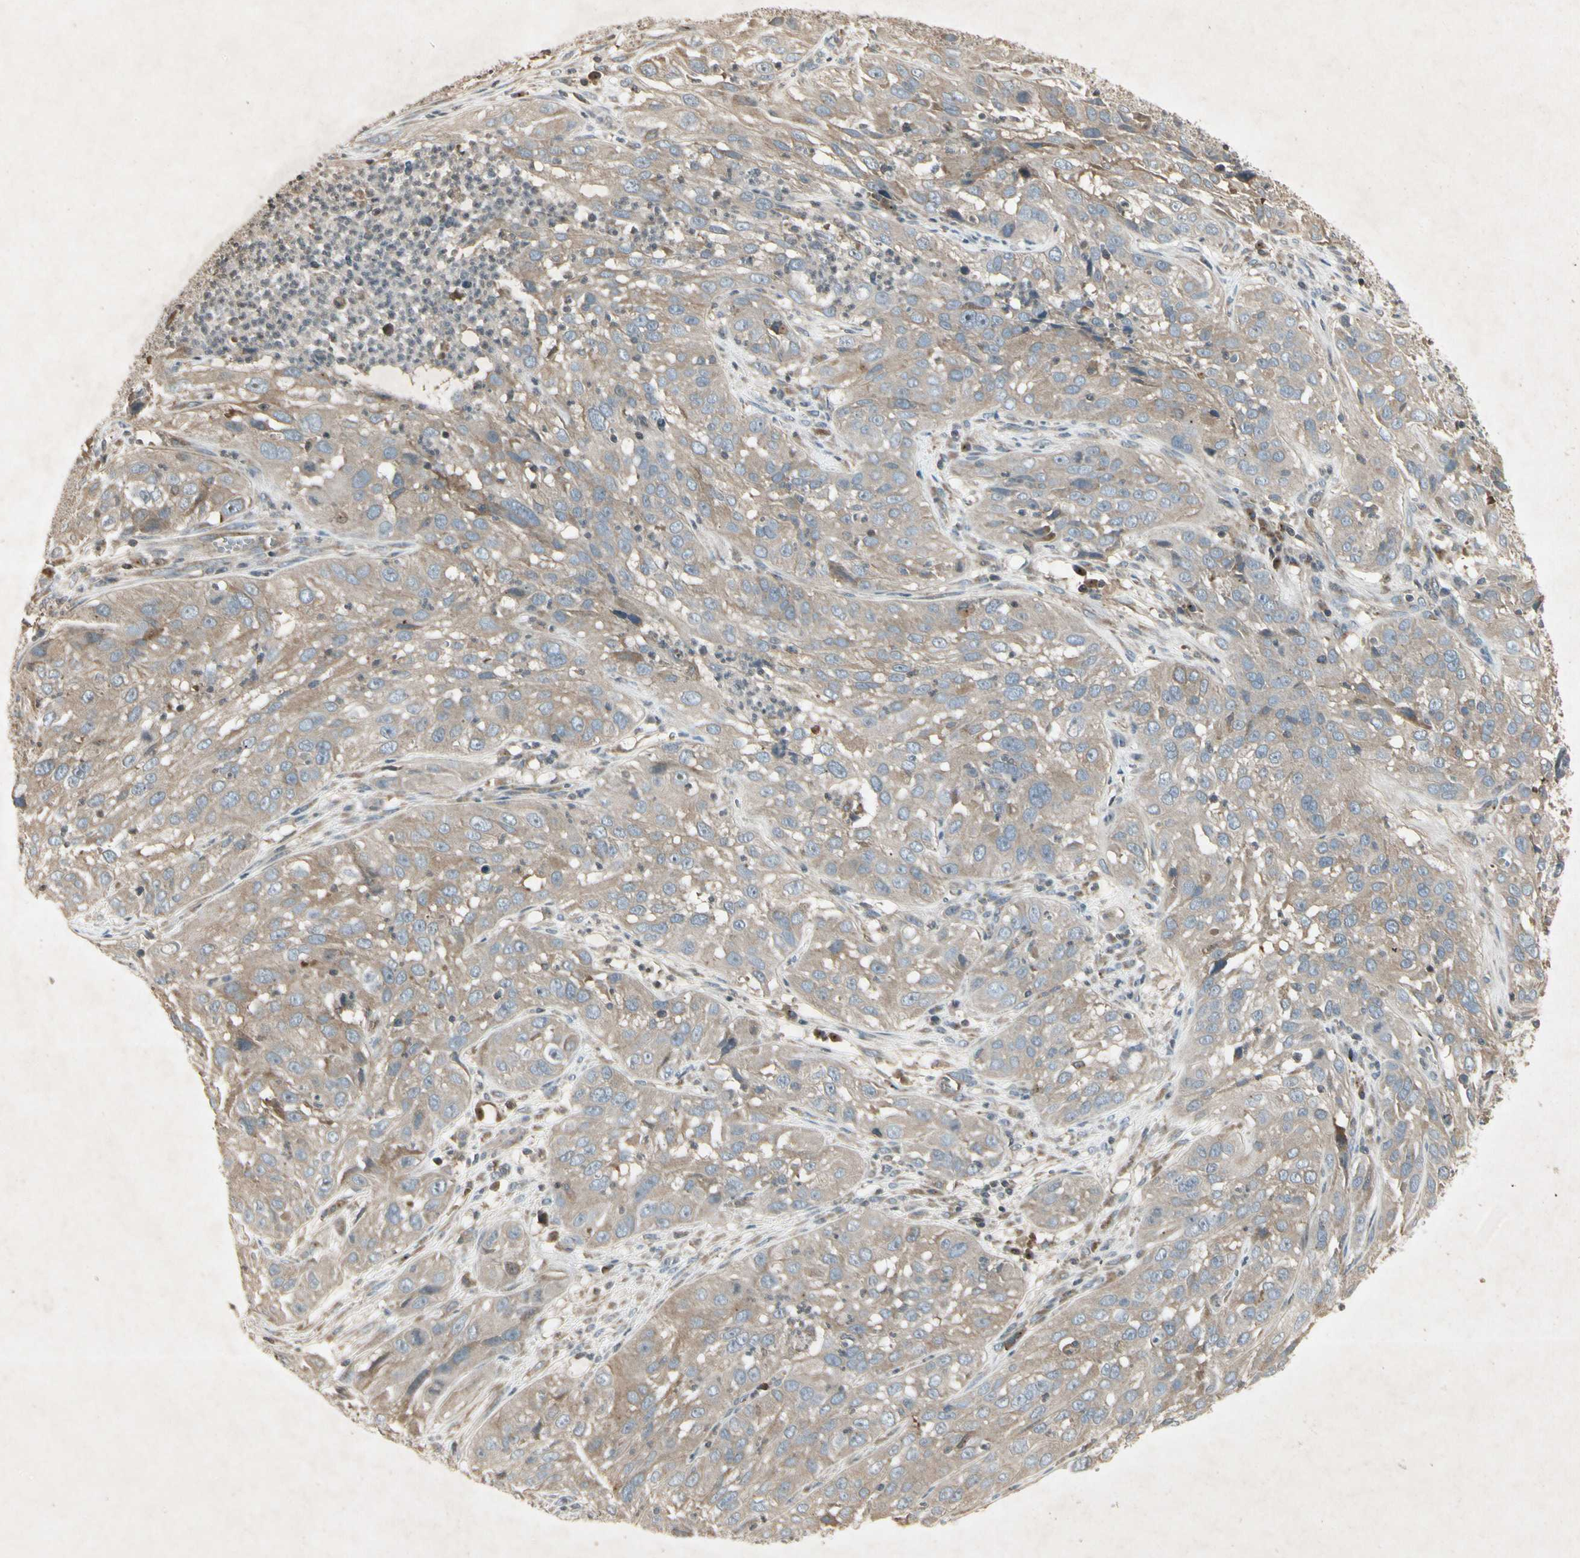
{"staining": {"intensity": "weak", "quantity": ">75%", "location": "cytoplasmic/membranous"}, "tissue": "cervical cancer", "cell_type": "Tumor cells", "image_type": "cancer", "snomed": [{"axis": "morphology", "description": "Squamous cell carcinoma, NOS"}, {"axis": "topography", "description": "Cervix"}], "caption": "IHC staining of cervical squamous cell carcinoma, which demonstrates low levels of weak cytoplasmic/membranous positivity in approximately >75% of tumor cells indicating weak cytoplasmic/membranous protein expression. The staining was performed using DAB (3,3'-diaminobenzidine) (brown) for protein detection and nuclei were counterstained in hematoxylin (blue).", "gene": "TEK", "patient": {"sex": "female", "age": 32}}